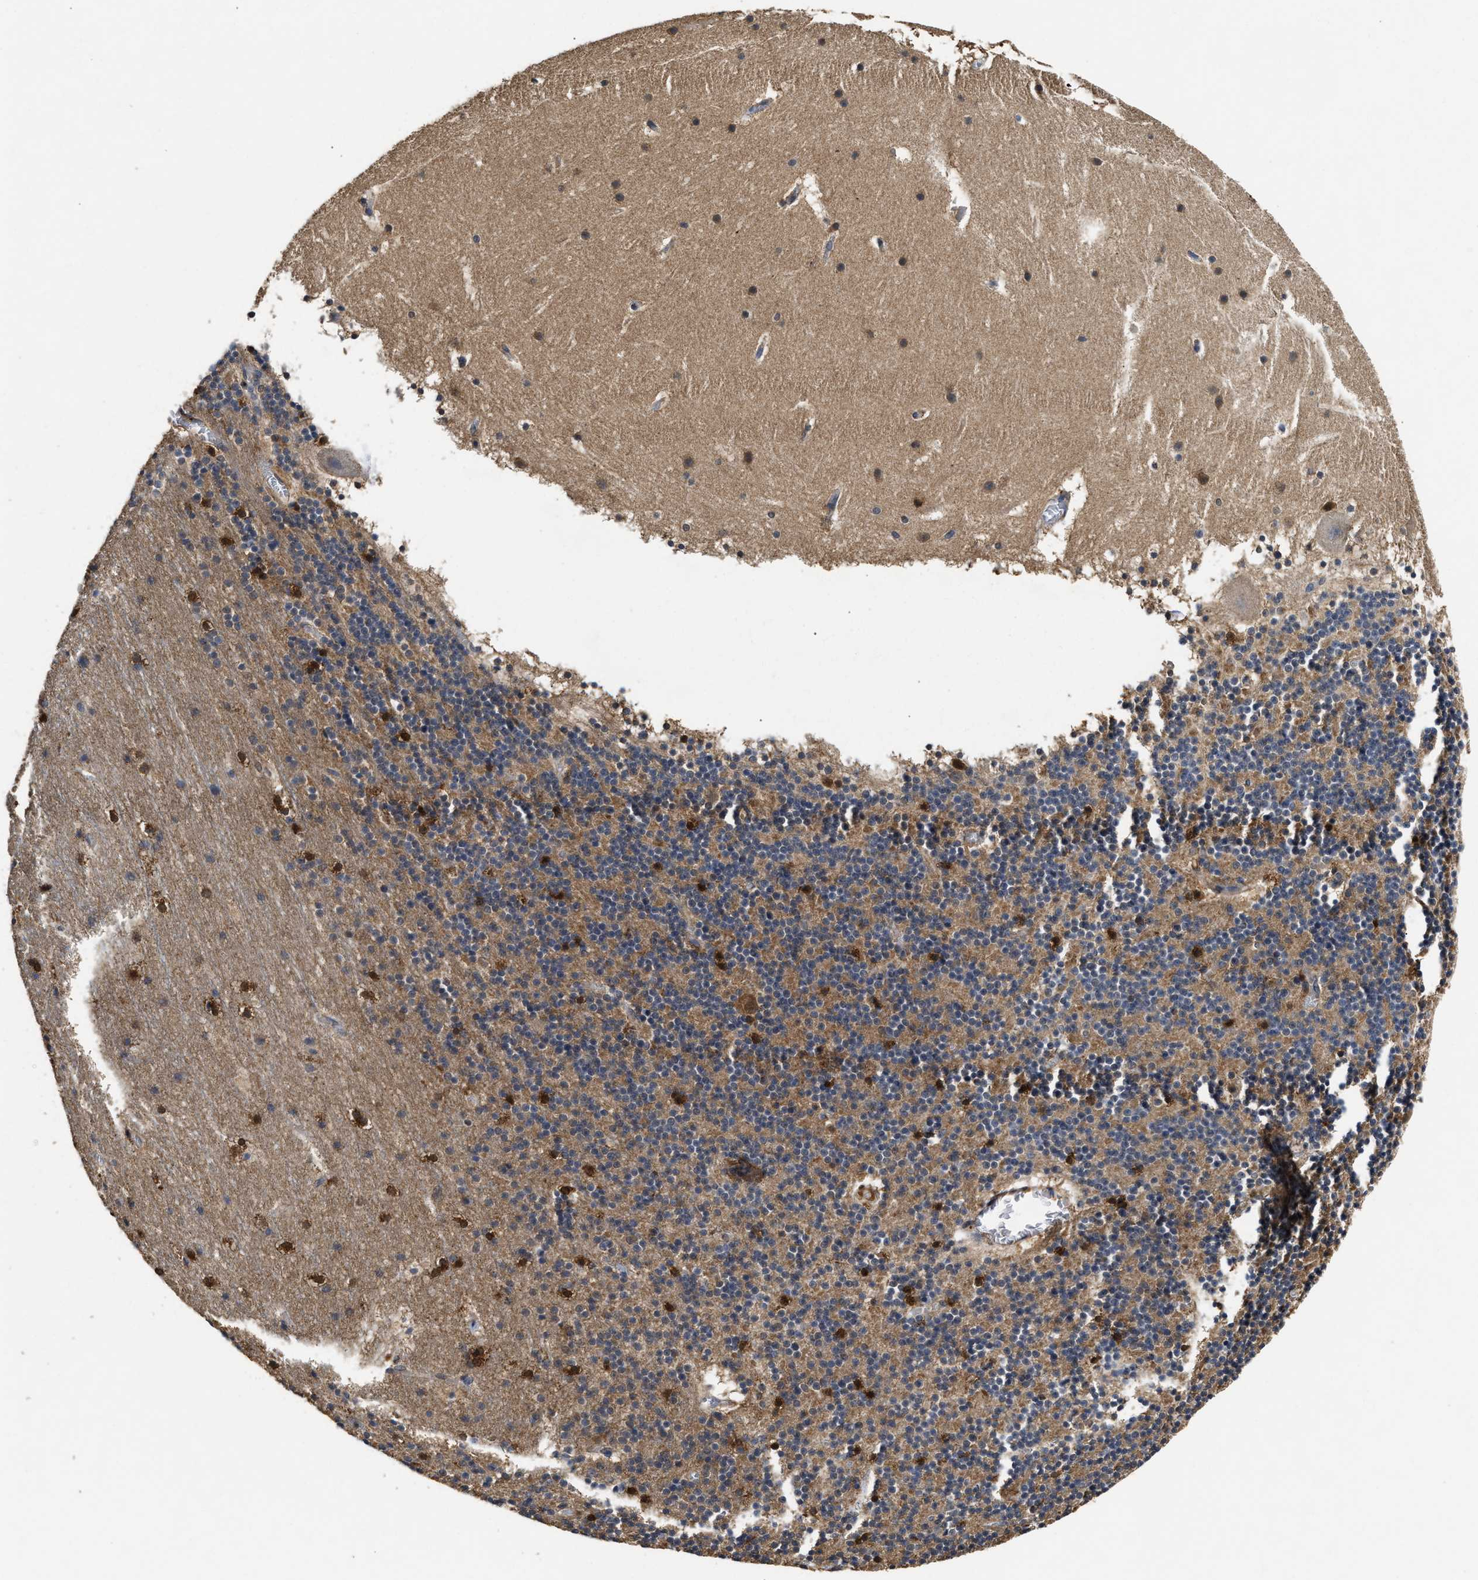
{"staining": {"intensity": "moderate", "quantity": ">75%", "location": "cytoplasmic/membranous"}, "tissue": "cerebellum", "cell_type": "Cells in granular layer", "image_type": "normal", "snomed": [{"axis": "morphology", "description": "Normal tissue, NOS"}, {"axis": "topography", "description": "Cerebellum"}], "caption": "Immunohistochemistry (IHC) of unremarkable cerebellum displays medium levels of moderate cytoplasmic/membranous positivity in approximately >75% of cells in granular layer. (Stains: DAB in brown, nuclei in blue, Microscopy: brightfield microscopy at high magnification).", "gene": "ACAT2", "patient": {"sex": "male", "age": 45}}